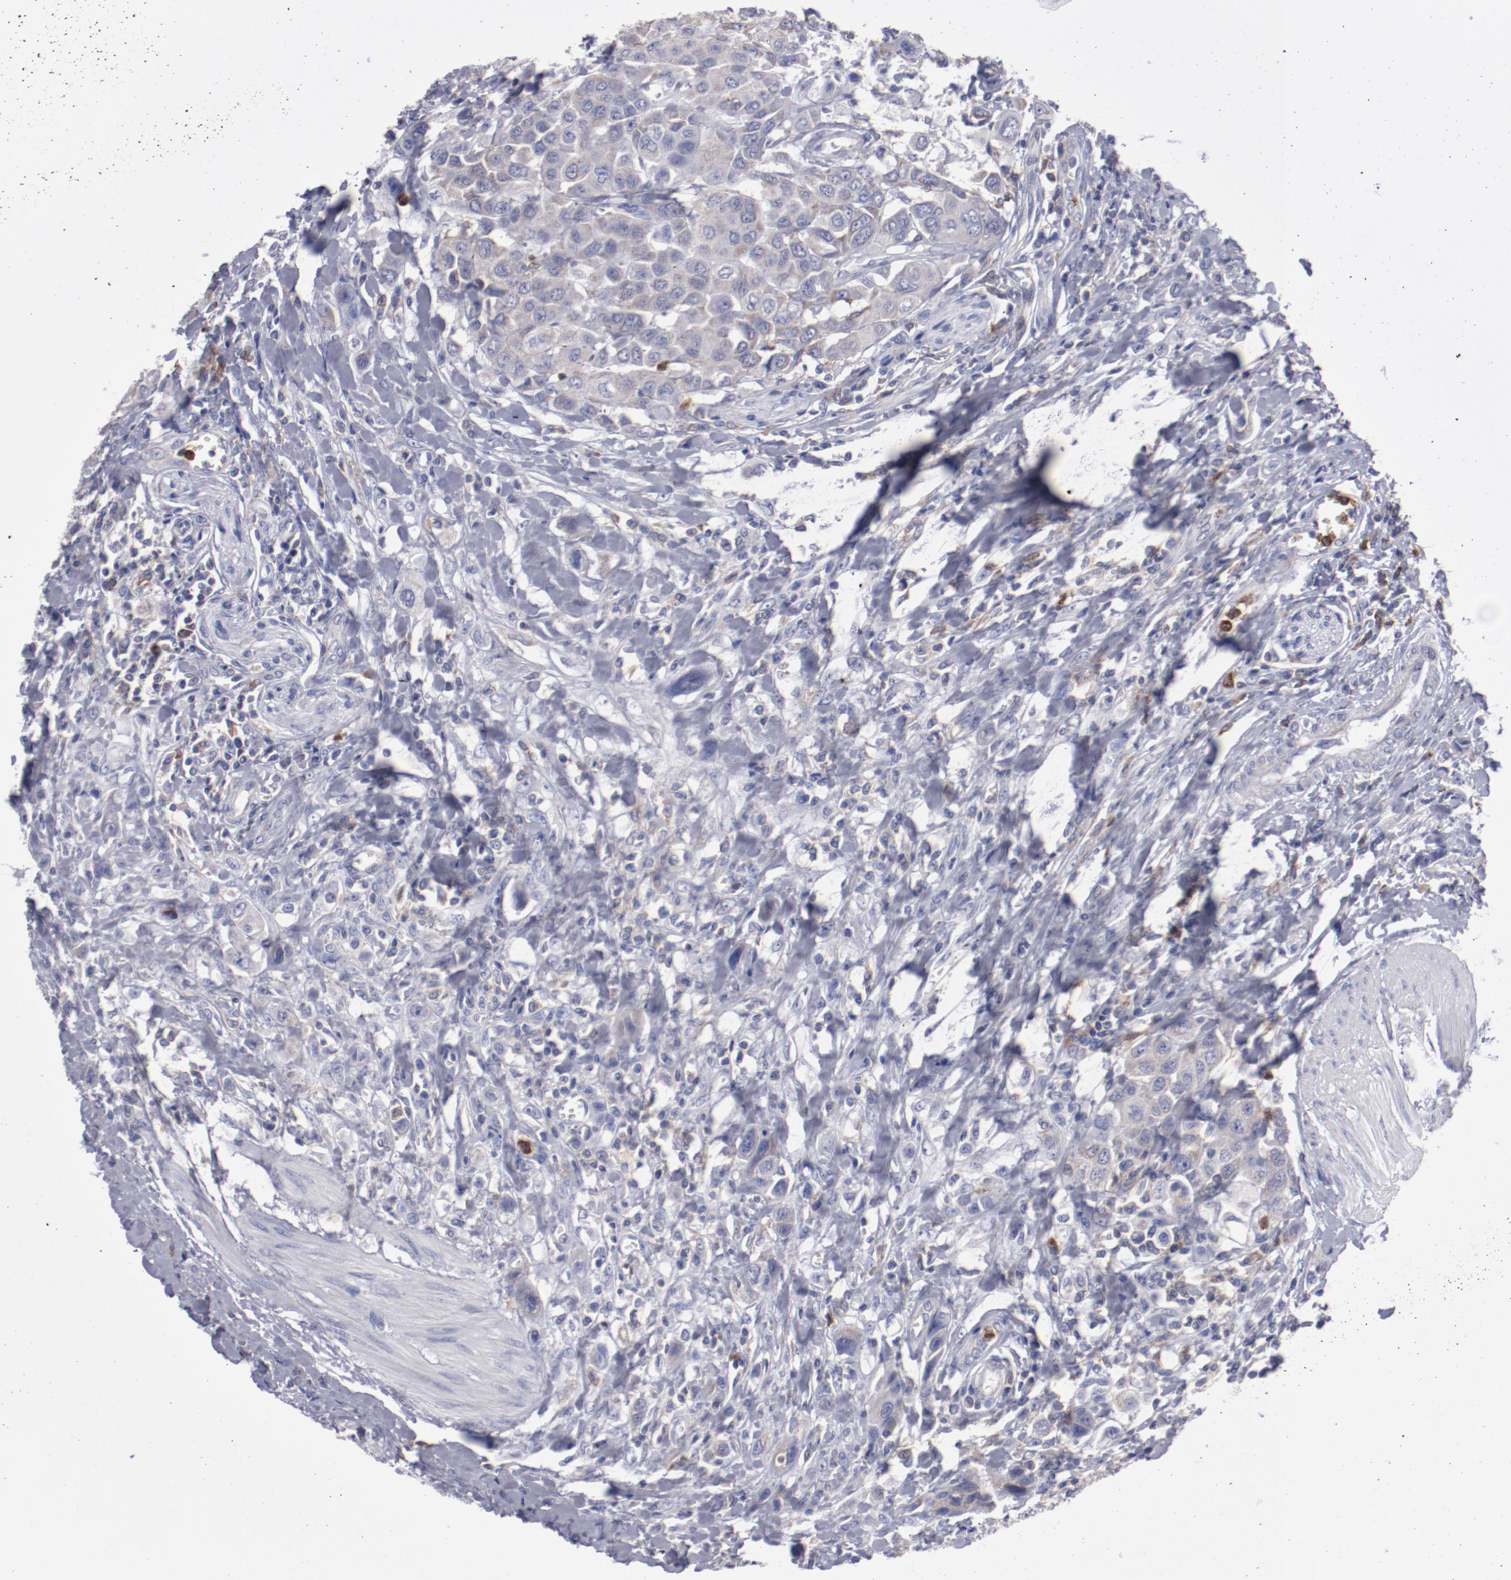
{"staining": {"intensity": "weak", "quantity": ">75%", "location": "cytoplasmic/membranous"}, "tissue": "urothelial cancer", "cell_type": "Tumor cells", "image_type": "cancer", "snomed": [{"axis": "morphology", "description": "Urothelial carcinoma, High grade"}, {"axis": "topography", "description": "Urinary bladder"}], "caption": "Urothelial cancer stained with immunohistochemistry exhibits weak cytoplasmic/membranous expression in about >75% of tumor cells. The protein is stained brown, and the nuclei are stained in blue (DAB IHC with brightfield microscopy, high magnification).", "gene": "FGR", "patient": {"sex": "male", "age": 50}}